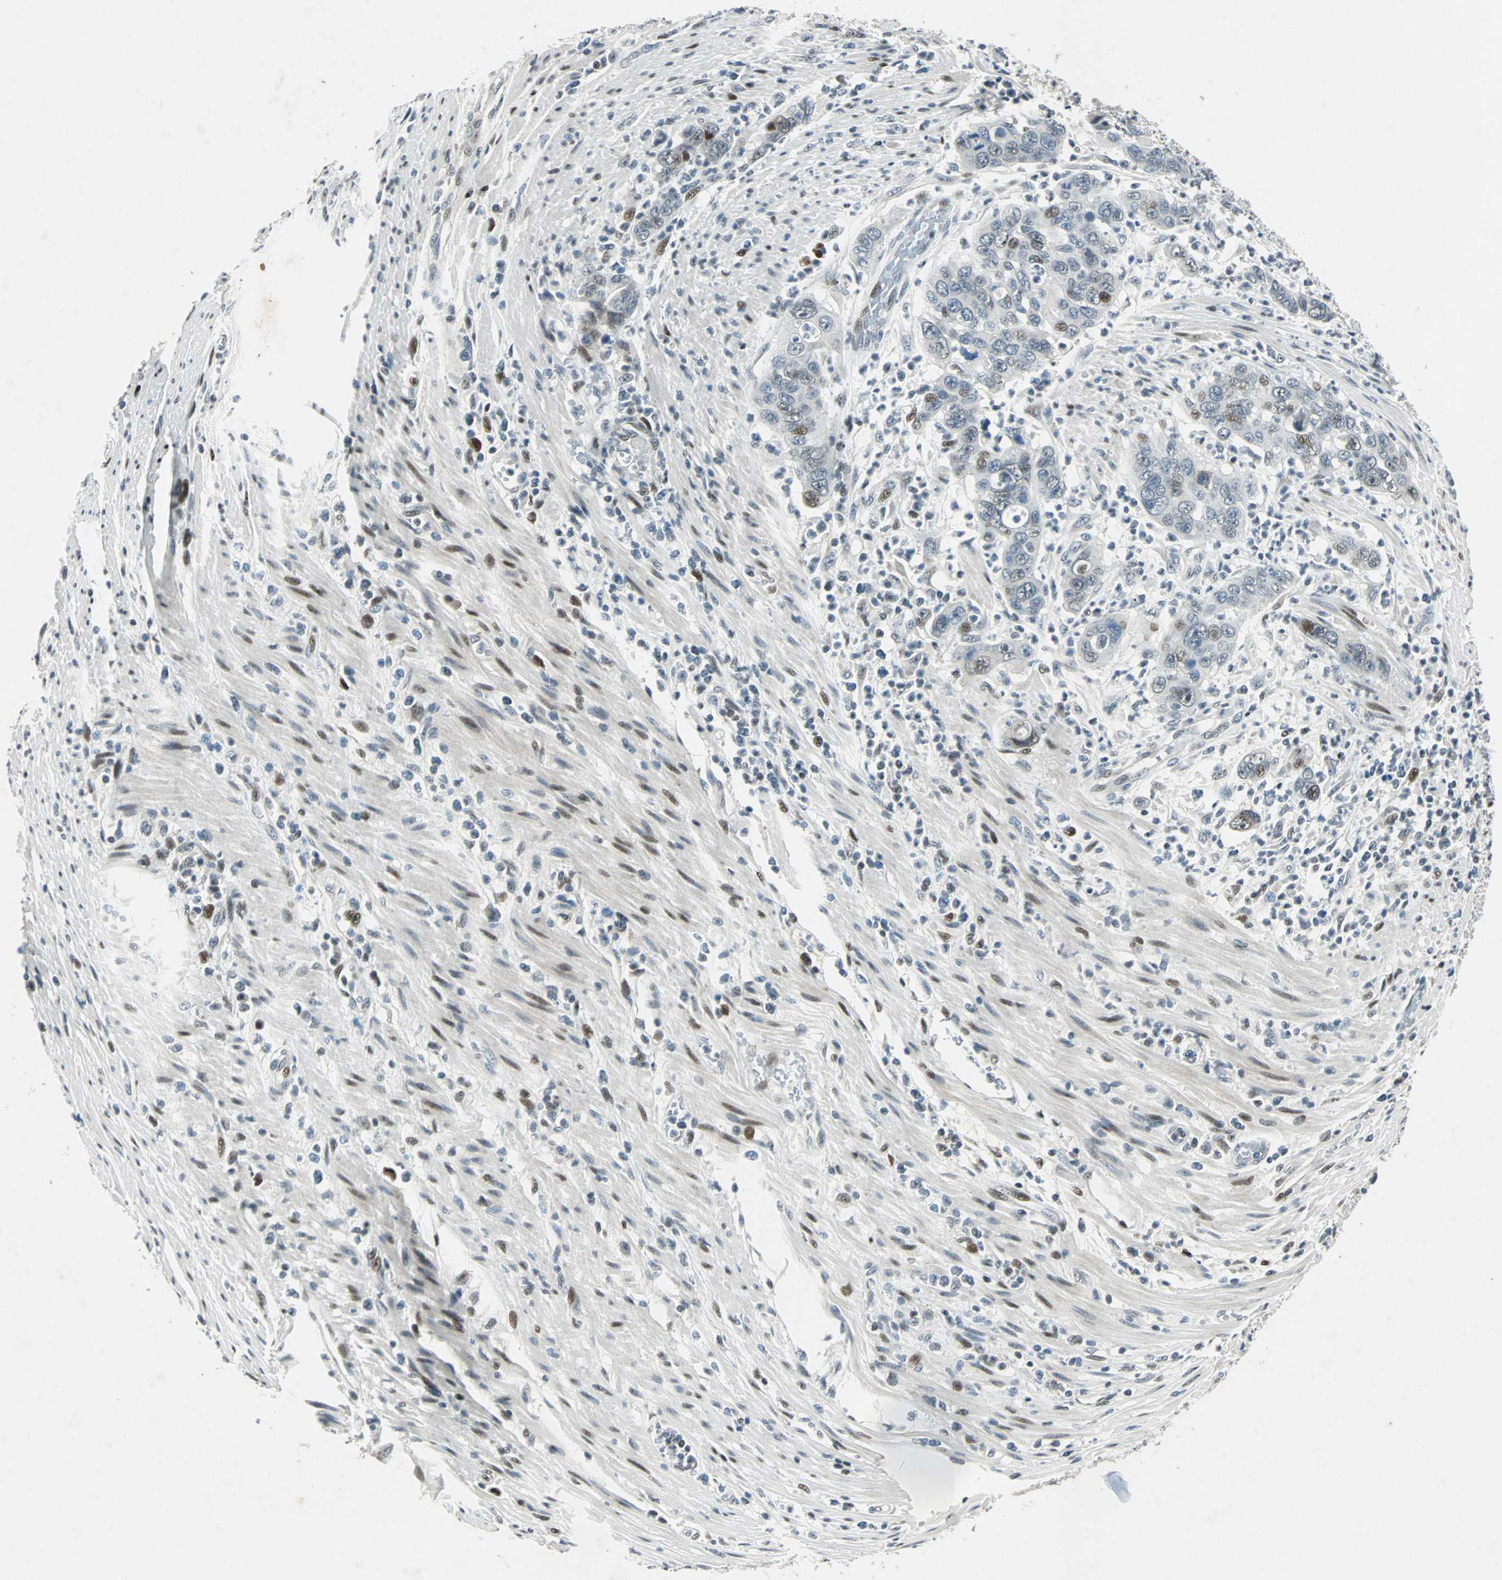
{"staining": {"intensity": "moderate", "quantity": "<25%", "location": "nuclear"}, "tissue": "pancreatic cancer", "cell_type": "Tumor cells", "image_type": "cancer", "snomed": [{"axis": "morphology", "description": "Adenocarcinoma, NOS"}, {"axis": "topography", "description": "Pancreas"}], "caption": "DAB (3,3'-diaminobenzidine) immunohistochemical staining of human pancreatic cancer (adenocarcinoma) reveals moderate nuclear protein staining in about <25% of tumor cells.", "gene": "AJUBA", "patient": {"sex": "female", "age": 71}}